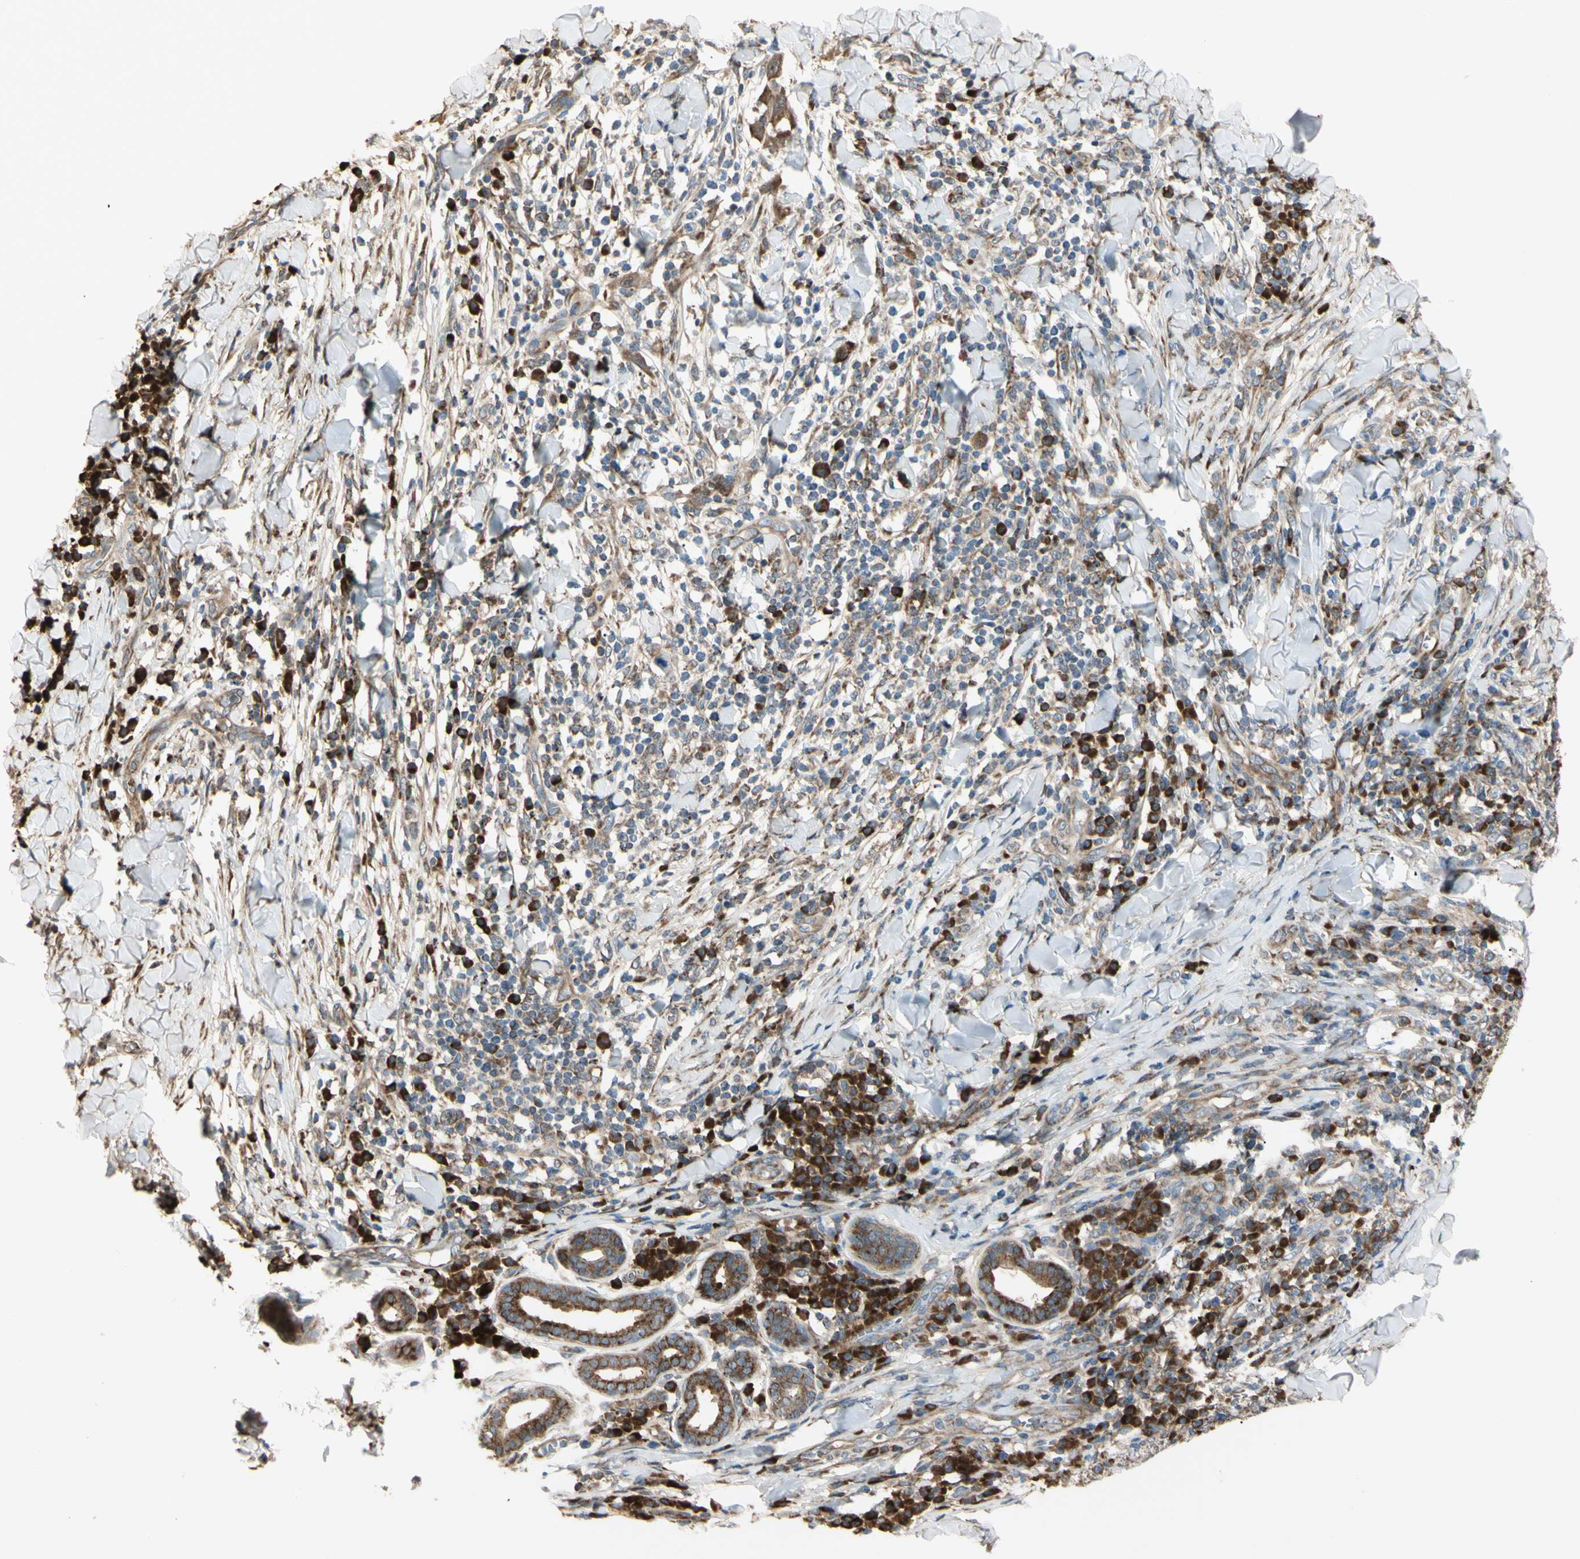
{"staining": {"intensity": "moderate", "quantity": ">75%", "location": "cytoplasmic/membranous"}, "tissue": "skin cancer", "cell_type": "Tumor cells", "image_type": "cancer", "snomed": [{"axis": "morphology", "description": "Squamous cell carcinoma, NOS"}, {"axis": "topography", "description": "Skin"}], "caption": "A micrograph of skin squamous cell carcinoma stained for a protein demonstrates moderate cytoplasmic/membranous brown staining in tumor cells. The staining was performed using DAB, with brown indicating positive protein expression. Nuclei are stained blue with hematoxylin.", "gene": "EIF5A", "patient": {"sex": "male", "age": 24}}